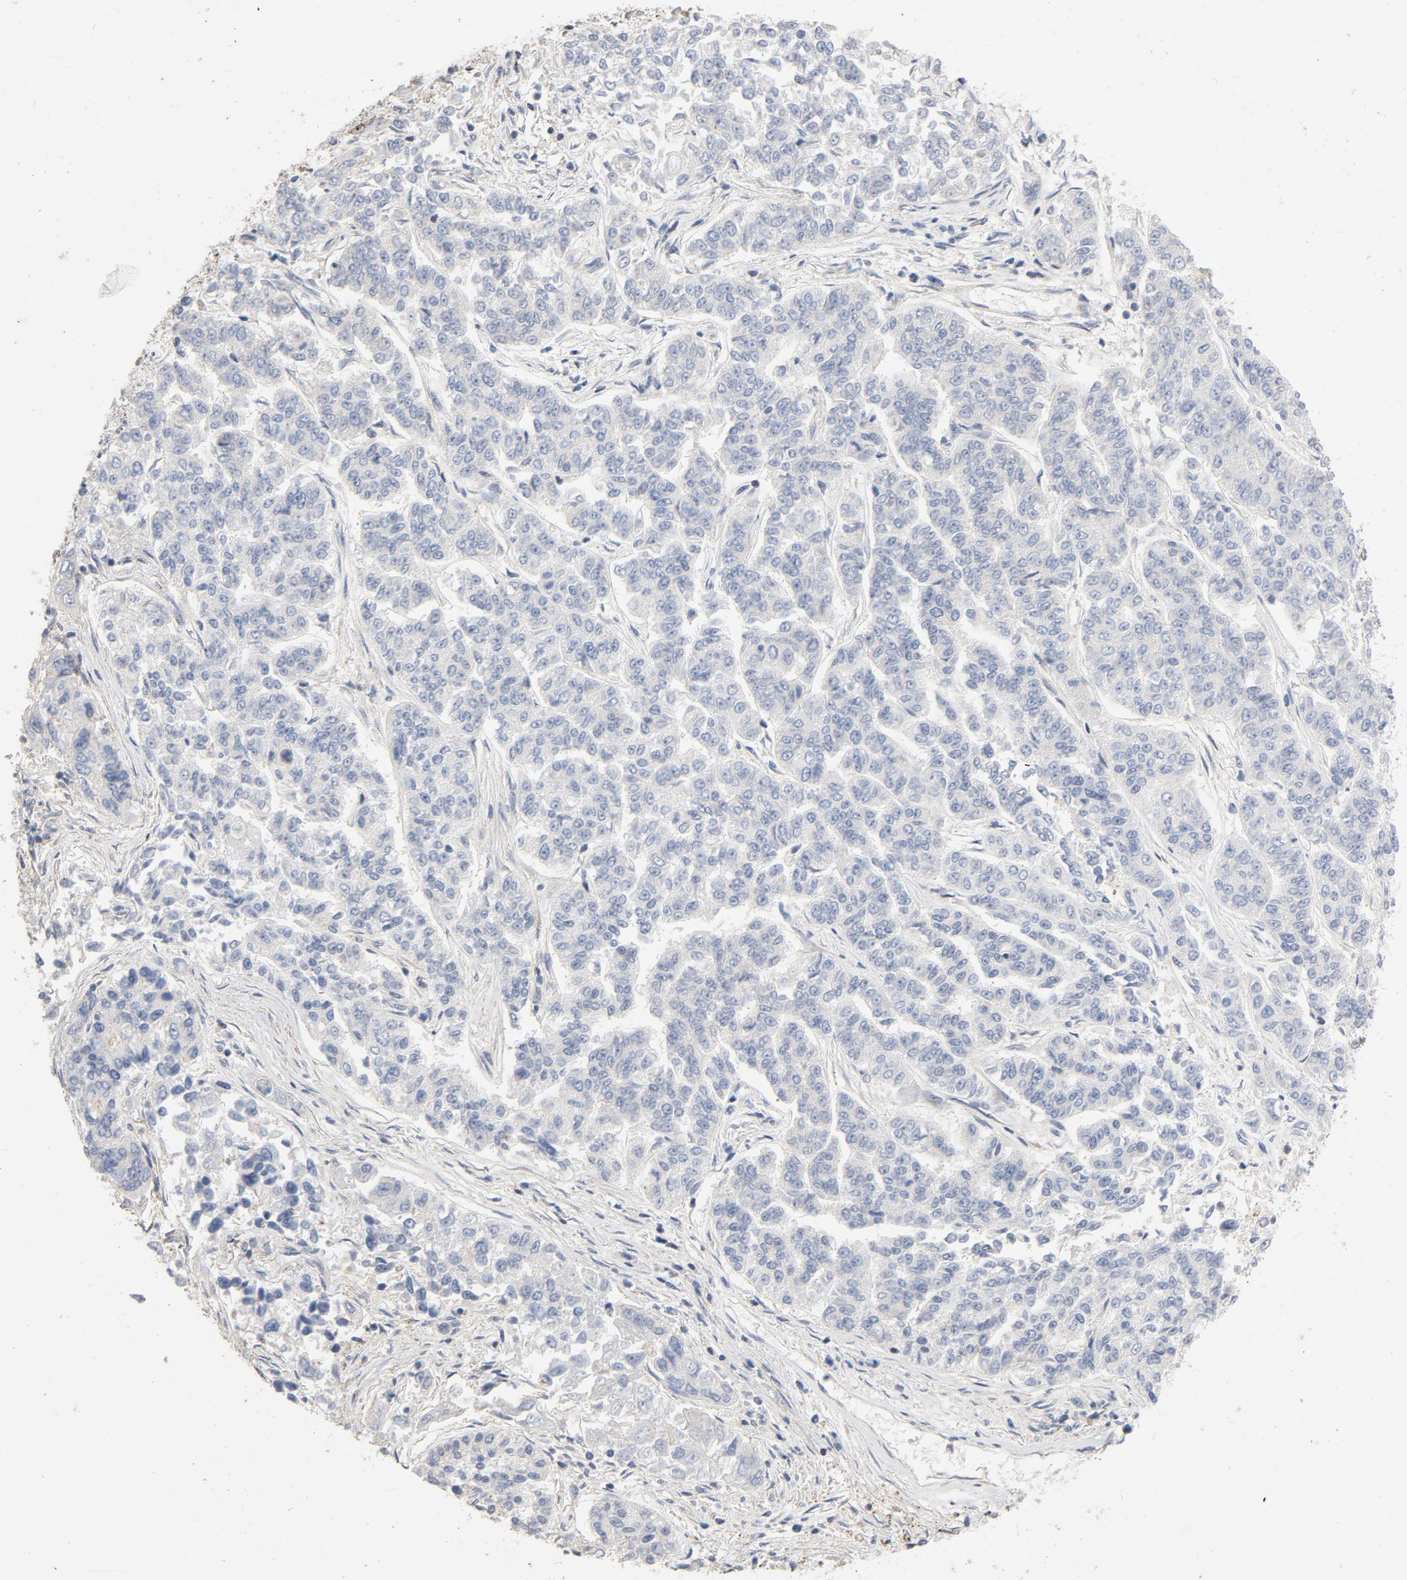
{"staining": {"intensity": "negative", "quantity": "none", "location": "none"}, "tissue": "lung cancer", "cell_type": "Tumor cells", "image_type": "cancer", "snomed": [{"axis": "morphology", "description": "Adenocarcinoma, NOS"}, {"axis": "topography", "description": "Lung"}], "caption": "Micrograph shows no protein staining in tumor cells of adenocarcinoma (lung) tissue.", "gene": "CDK6", "patient": {"sex": "male", "age": 84}}